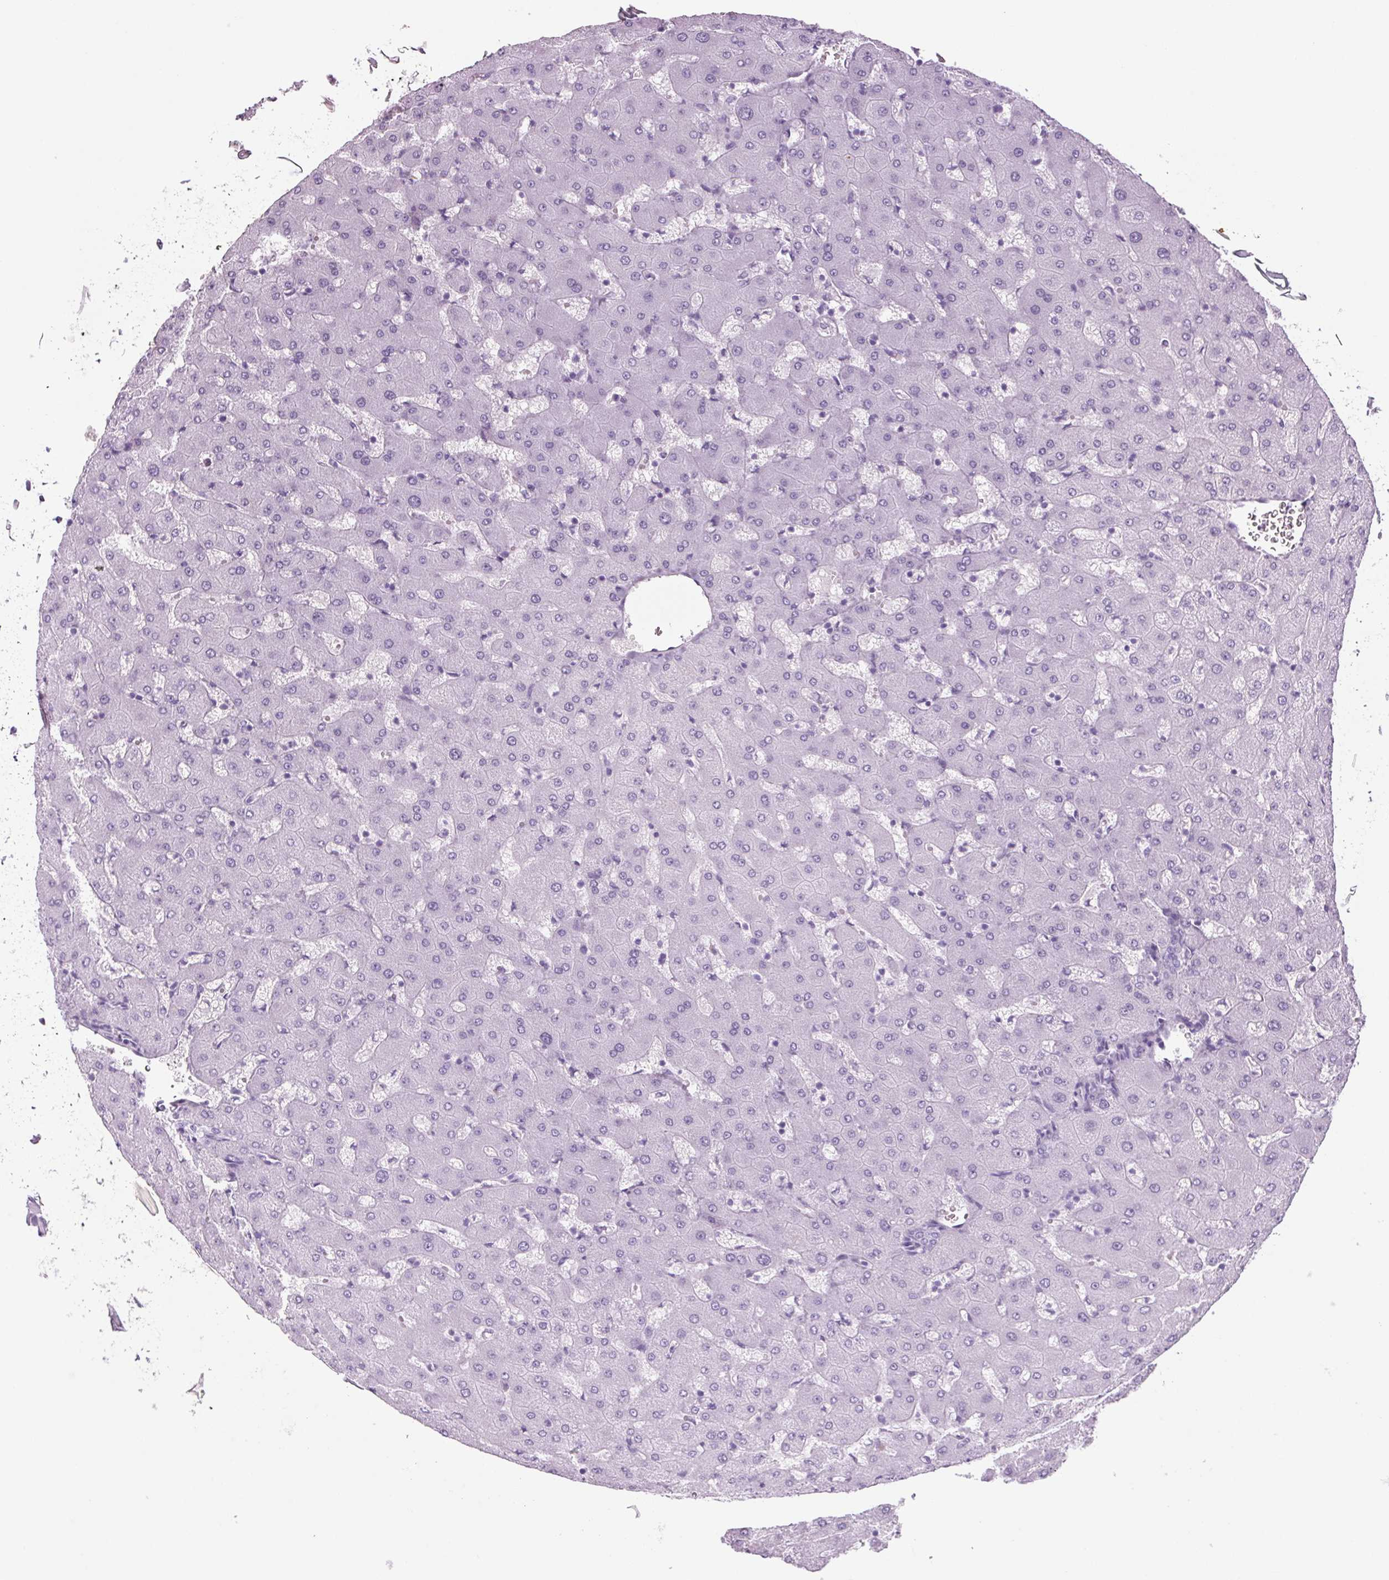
{"staining": {"intensity": "negative", "quantity": "none", "location": "none"}, "tissue": "liver", "cell_type": "Cholangiocytes", "image_type": "normal", "snomed": [{"axis": "morphology", "description": "Normal tissue, NOS"}, {"axis": "topography", "description": "Liver"}], "caption": "DAB immunohistochemical staining of unremarkable human liver reveals no significant expression in cholangiocytes.", "gene": "PPP1R1A", "patient": {"sex": "female", "age": 63}}